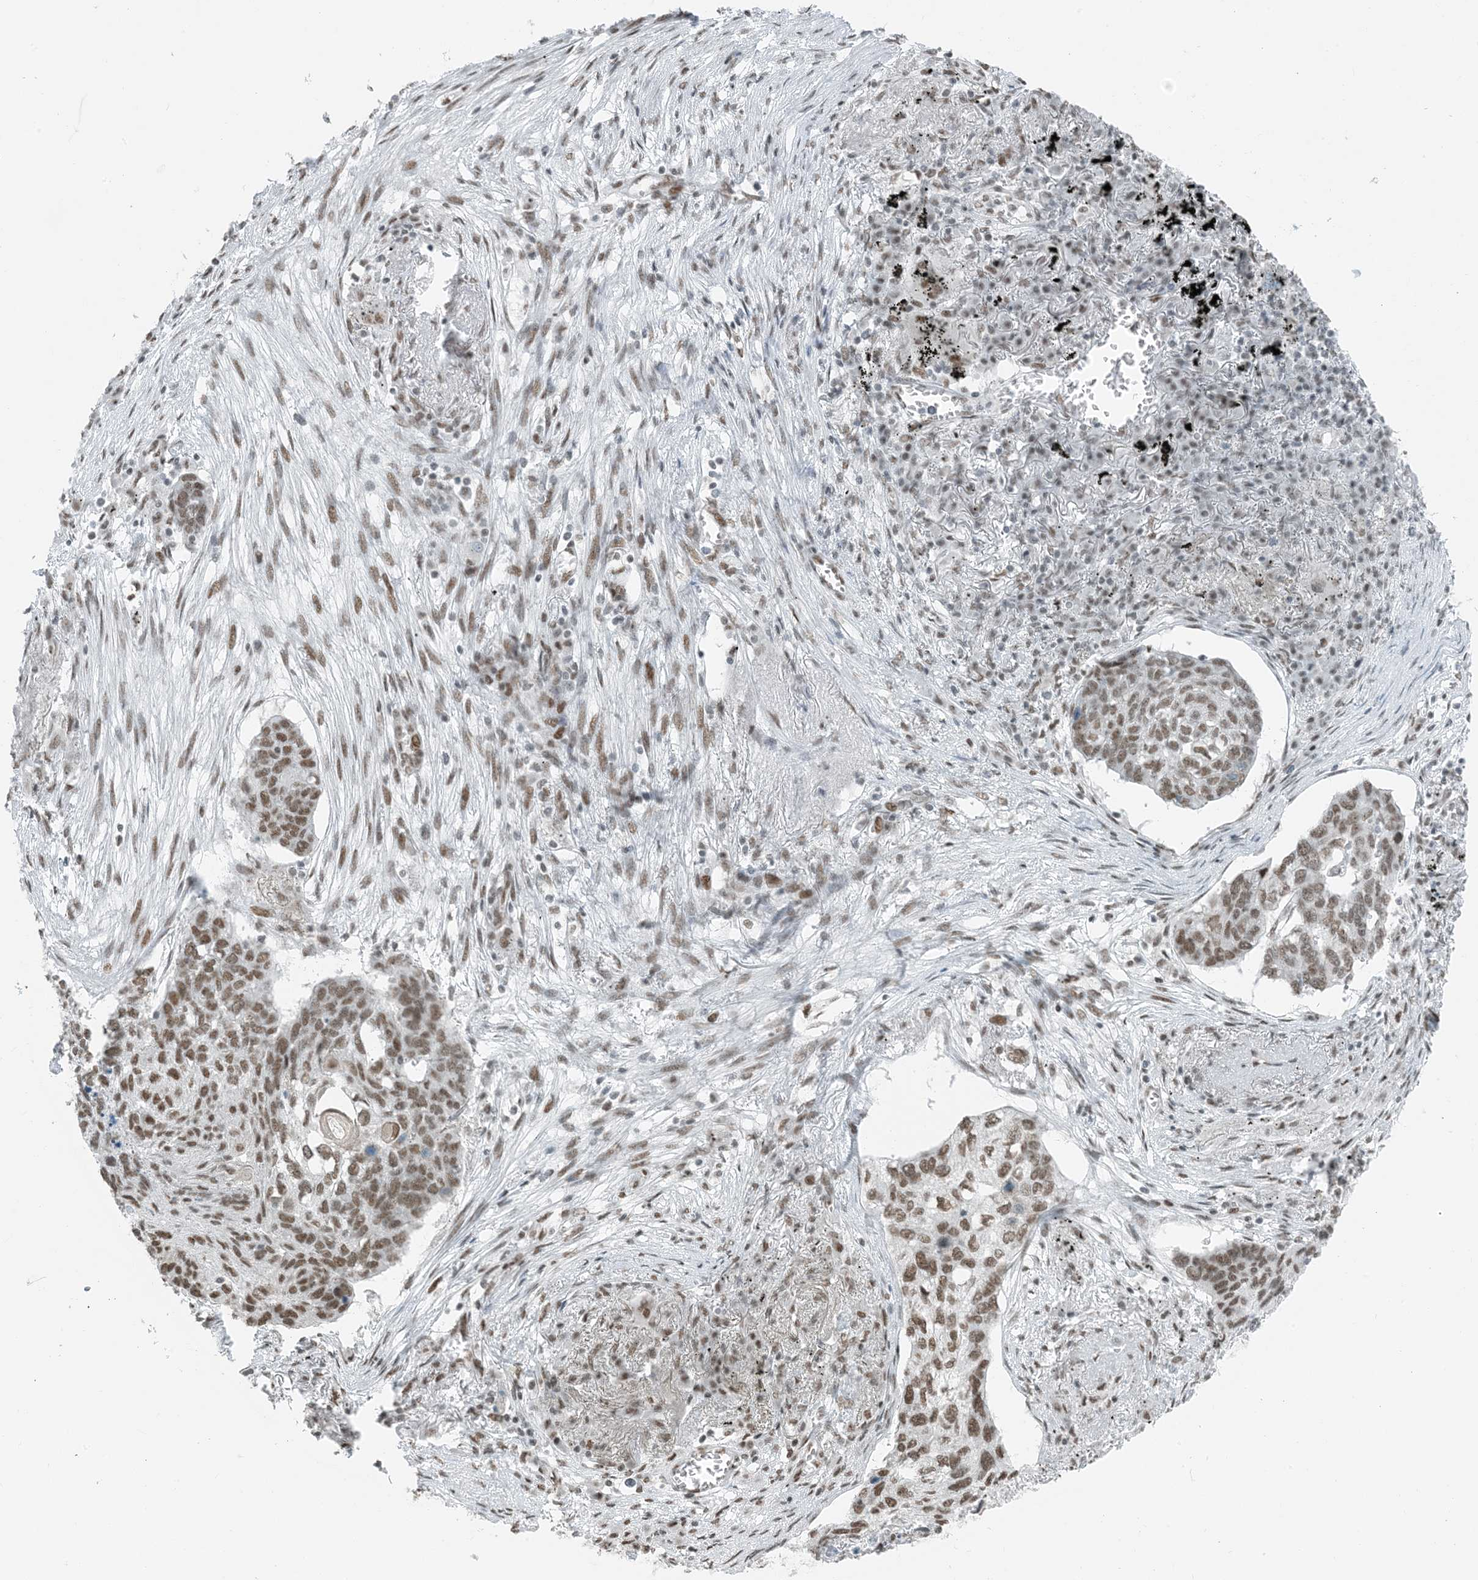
{"staining": {"intensity": "moderate", "quantity": ">75%", "location": "nuclear"}, "tissue": "lung cancer", "cell_type": "Tumor cells", "image_type": "cancer", "snomed": [{"axis": "morphology", "description": "Squamous cell carcinoma, NOS"}, {"axis": "topography", "description": "Lung"}], "caption": "Protein analysis of lung cancer tissue exhibits moderate nuclear staining in approximately >75% of tumor cells.", "gene": "ZNF500", "patient": {"sex": "female", "age": 63}}